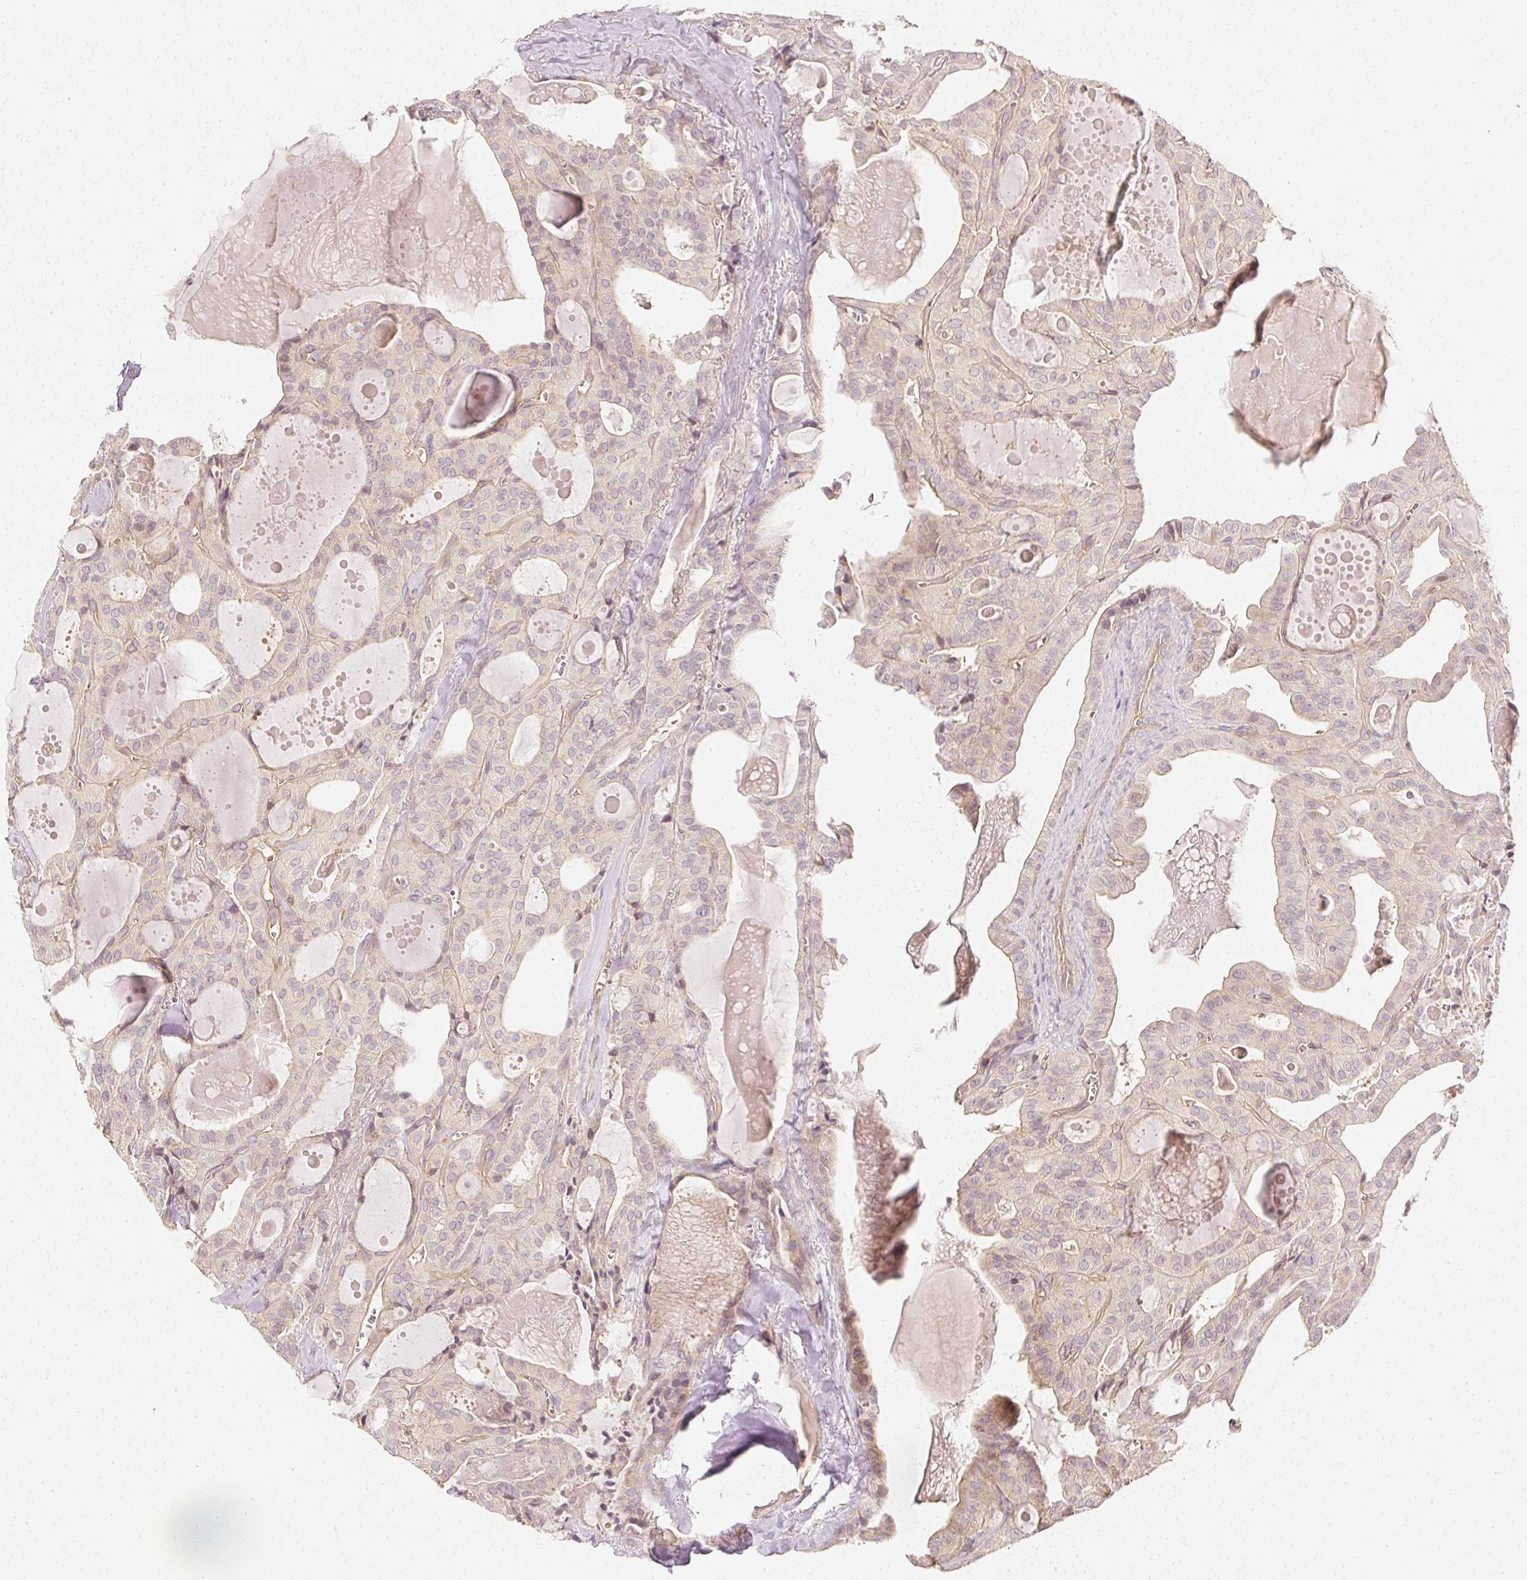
{"staining": {"intensity": "weak", "quantity": "<25%", "location": "cytoplasmic/membranous"}, "tissue": "thyroid cancer", "cell_type": "Tumor cells", "image_type": "cancer", "snomed": [{"axis": "morphology", "description": "Papillary adenocarcinoma, NOS"}, {"axis": "topography", "description": "Thyroid gland"}], "caption": "High magnification brightfield microscopy of thyroid cancer (papillary adenocarcinoma) stained with DAB (brown) and counterstained with hematoxylin (blue): tumor cells show no significant expression. (DAB IHC with hematoxylin counter stain).", "gene": "GNAQ", "patient": {"sex": "male", "age": 52}}